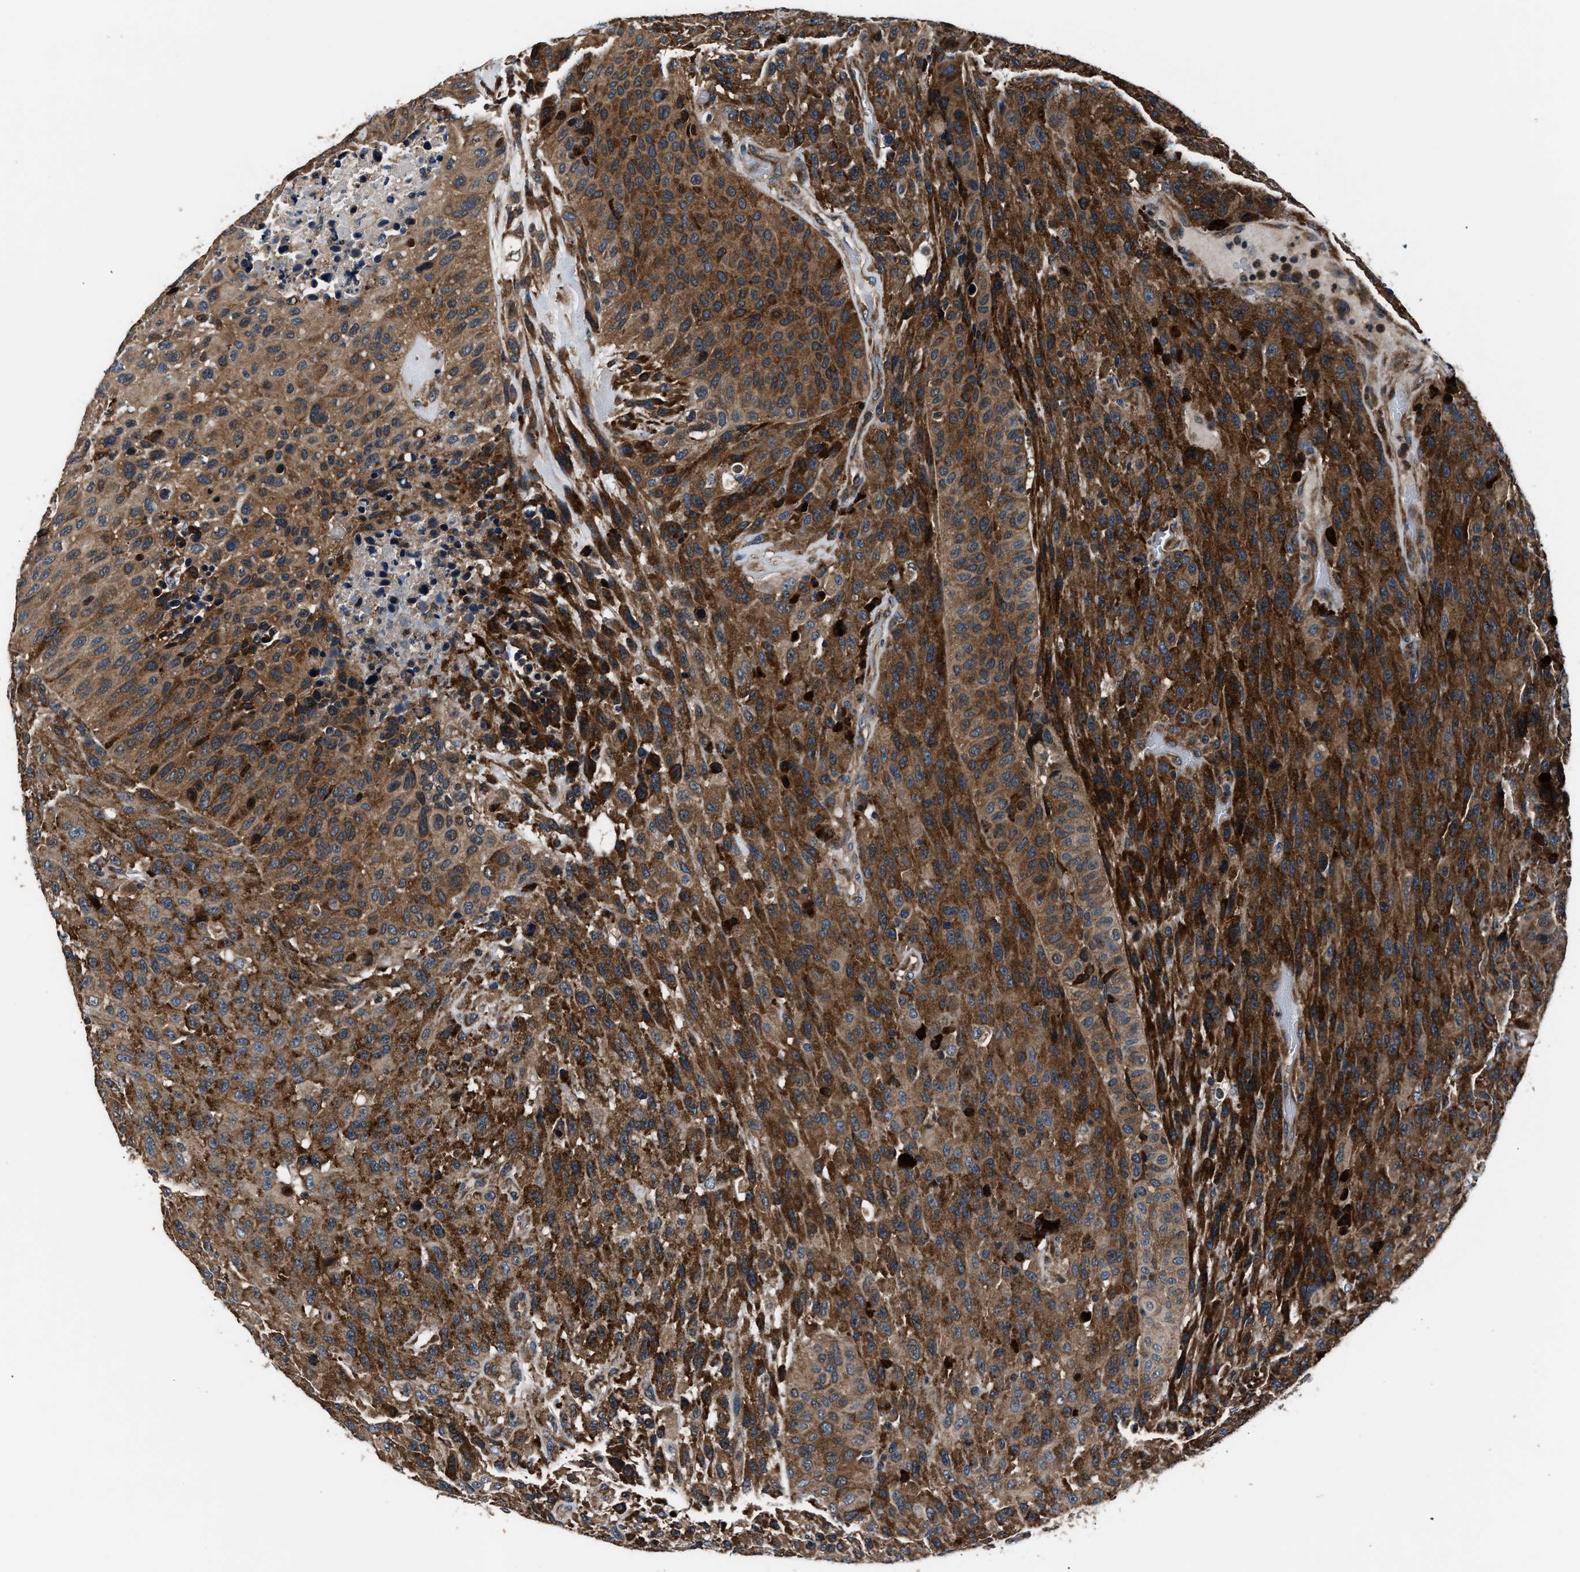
{"staining": {"intensity": "strong", "quantity": ">75%", "location": "cytoplasmic/membranous"}, "tissue": "urothelial cancer", "cell_type": "Tumor cells", "image_type": "cancer", "snomed": [{"axis": "morphology", "description": "Urothelial carcinoma, High grade"}, {"axis": "topography", "description": "Urinary bladder"}], "caption": "High-magnification brightfield microscopy of urothelial carcinoma (high-grade) stained with DAB (brown) and counterstained with hematoxylin (blue). tumor cells exhibit strong cytoplasmic/membranous expression is identified in approximately>75% of cells.", "gene": "IMPDH2", "patient": {"sex": "male", "age": 66}}